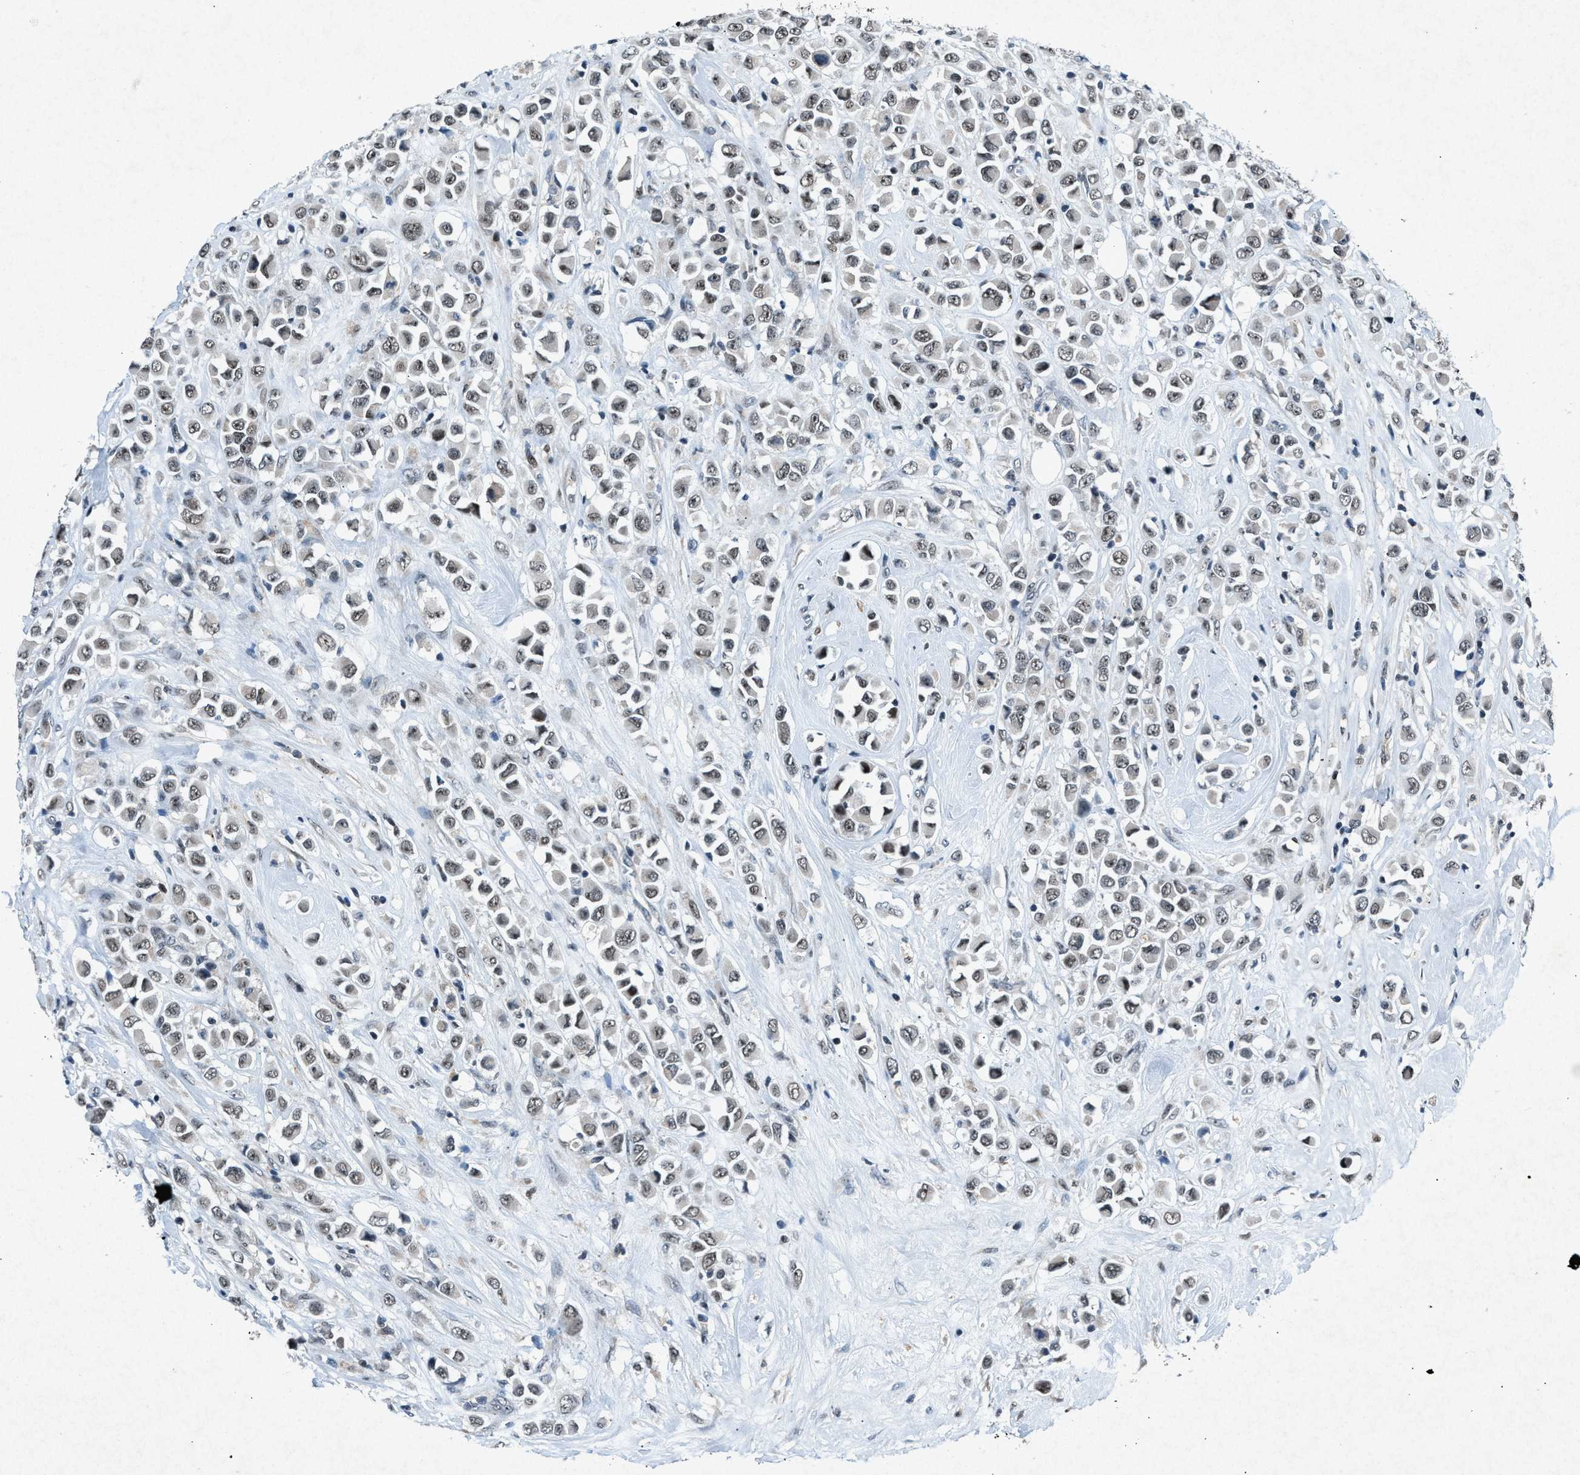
{"staining": {"intensity": "weak", "quantity": ">75%", "location": "nuclear"}, "tissue": "breast cancer", "cell_type": "Tumor cells", "image_type": "cancer", "snomed": [{"axis": "morphology", "description": "Duct carcinoma"}, {"axis": "topography", "description": "Breast"}], "caption": "Intraductal carcinoma (breast) stained with a brown dye exhibits weak nuclear positive expression in about >75% of tumor cells.", "gene": "ADCY1", "patient": {"sex": "female", "age": 61}}